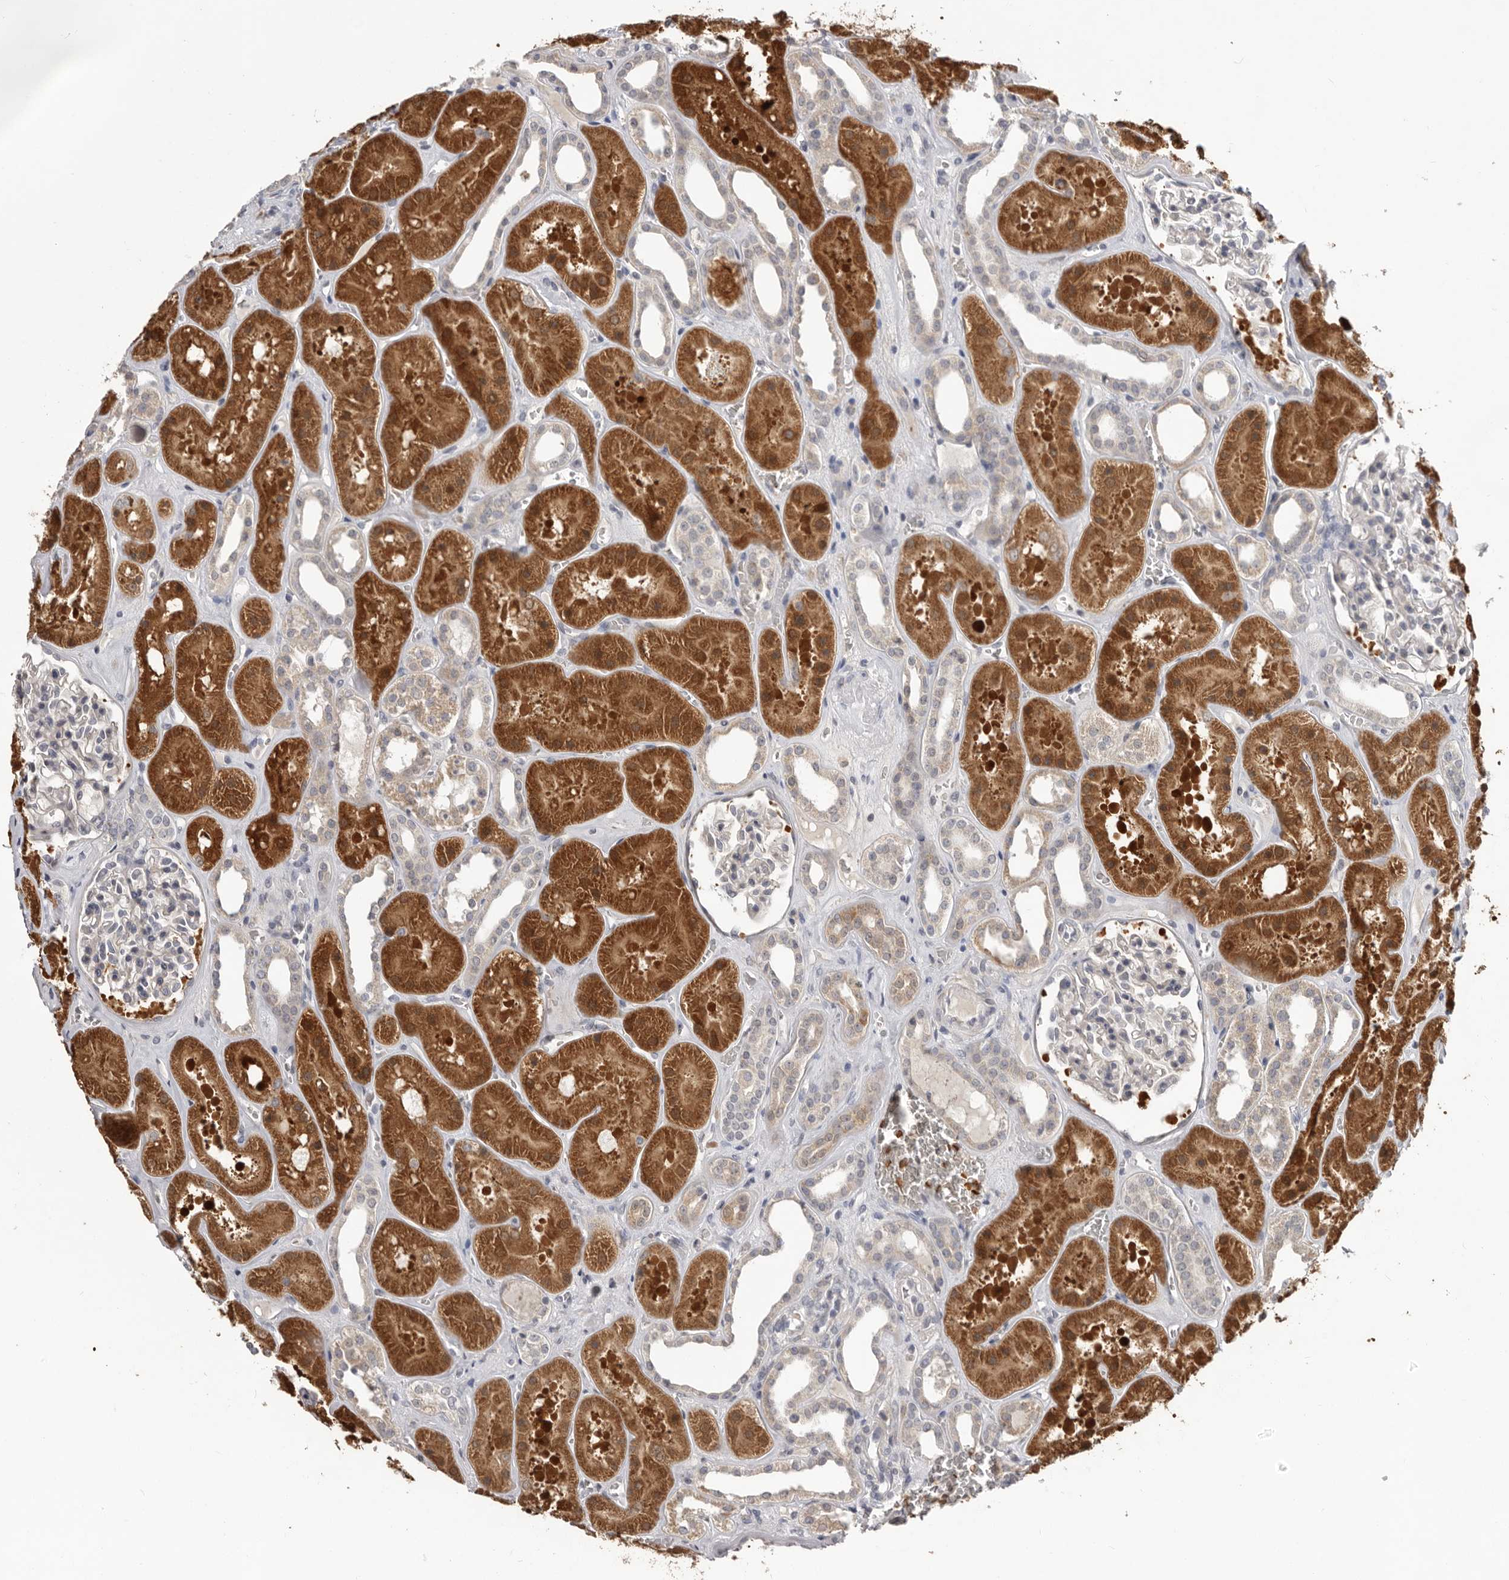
{"staining": {"intensity": "negative", "quantity": "none", "location": "none"}, "tissue": "kidney", "cell_type": "Cells in glomeruli", "image_type": "normal", "snomed": [{"axis": "morphology", "description": "Normal tissue, NOS"}, {"axis": "topography", "description": "Kidney"}], "caption": "There is no significant expression in cells in glomeruli of kidney. (Immunohistochemistry (ihc), brightfield microscopy, high magnification).", "gene": "TNR", "patient": {"sex": "female", "age": 41}}